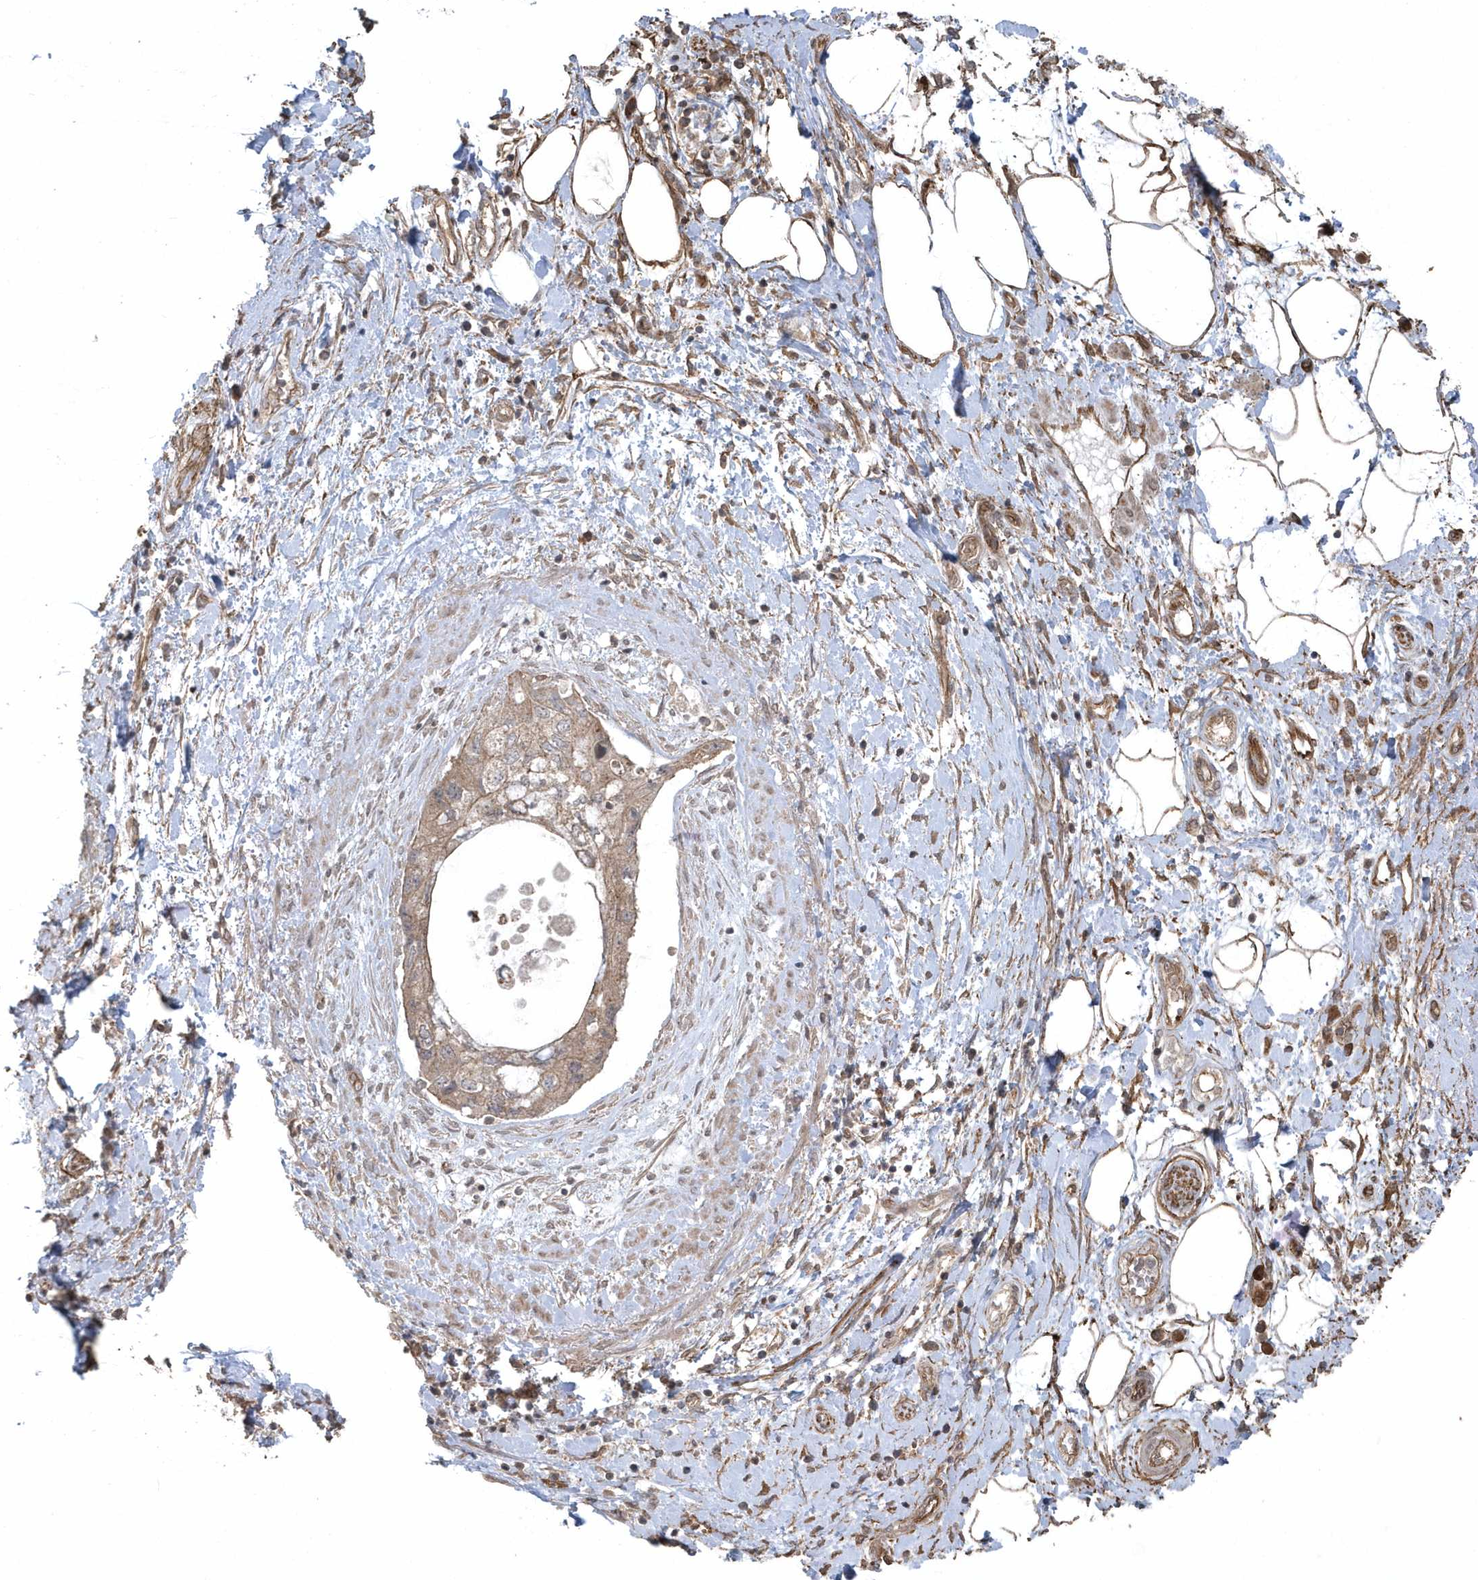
{"staining": {"intensity": "weak", "quantity": ">75%", "location": "cytoplasmic/membranous"}, "tissue": "pancreatic cancer", "cell_type": "Tumor cells", "image_type": "cancer", "snomed": [{"axis": "morphology", "description": "Adenocarcinoma, NOS"}, {"axis": "topography", "description": "Pancreas"}], "caption": "Tumor cells show low levels of weak cytoplasmic/membranous staining in approximately >75% of cells in human pancreatic cancer.", "gene": "HERPUD1", "patient": {"sex": "female", "age": 73}}